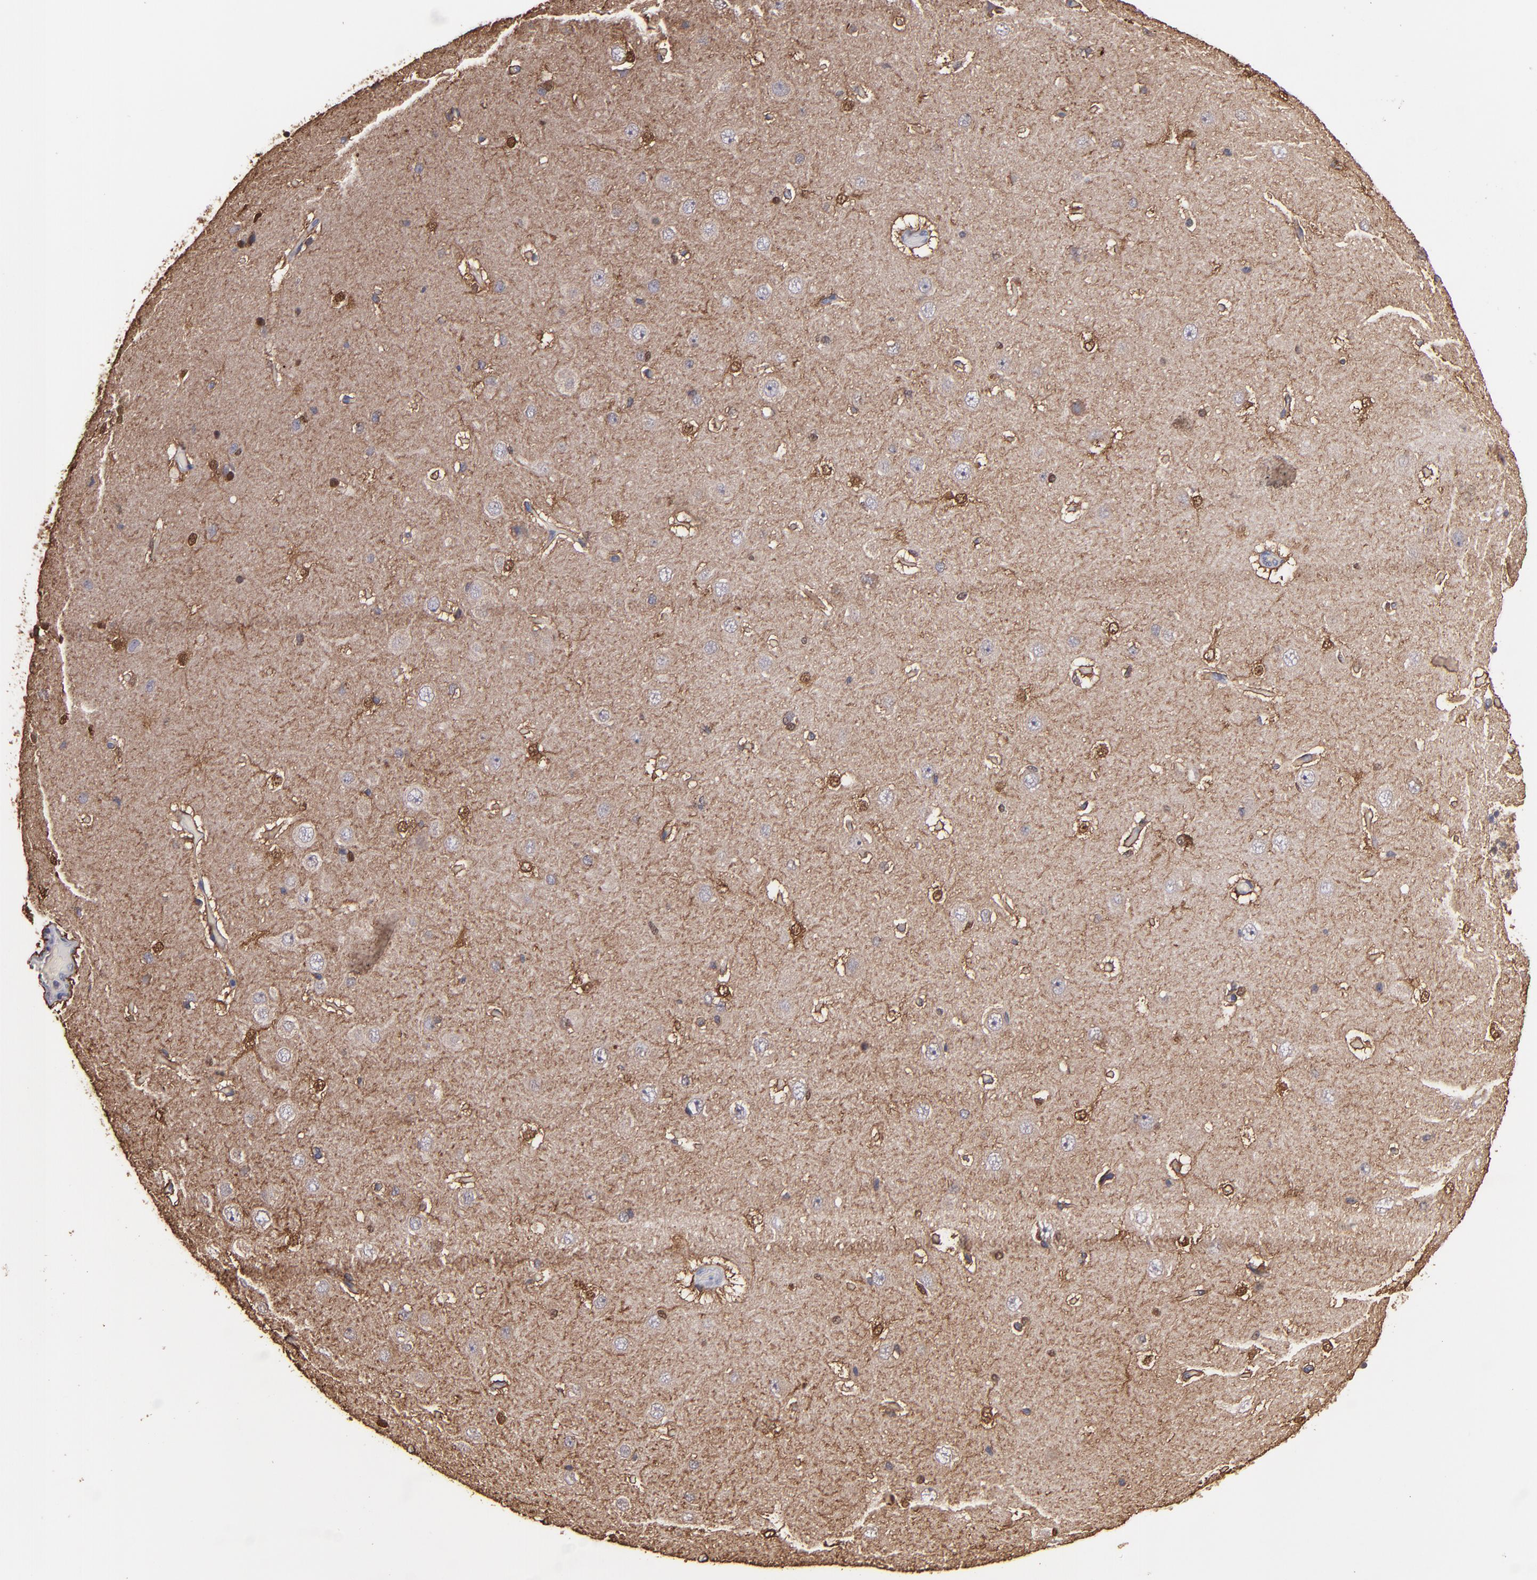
{"staining": {"intensity": "moderate", "quantity": ">75%", "location": "cytoplasmic/membranous"}, "tissue": "cerebral cortex", "cell_type": "Endothelial cells", "image_type": "normal", "snomed": [{"axis": "morphology", "description": "Normal tissue, NOS"}, {"axis": "topography", "description": "Cerebral cortex"}], "caption": "Cerebral cortex stained with DAB (3,3'-diaminobenzidine) IHC displays medium levels of moderate cytoplasmic/membranous expression in approximately >75% of endothelial cells.", "gene": "S100A1", "patient": {"sex": "female", "age": 45}}